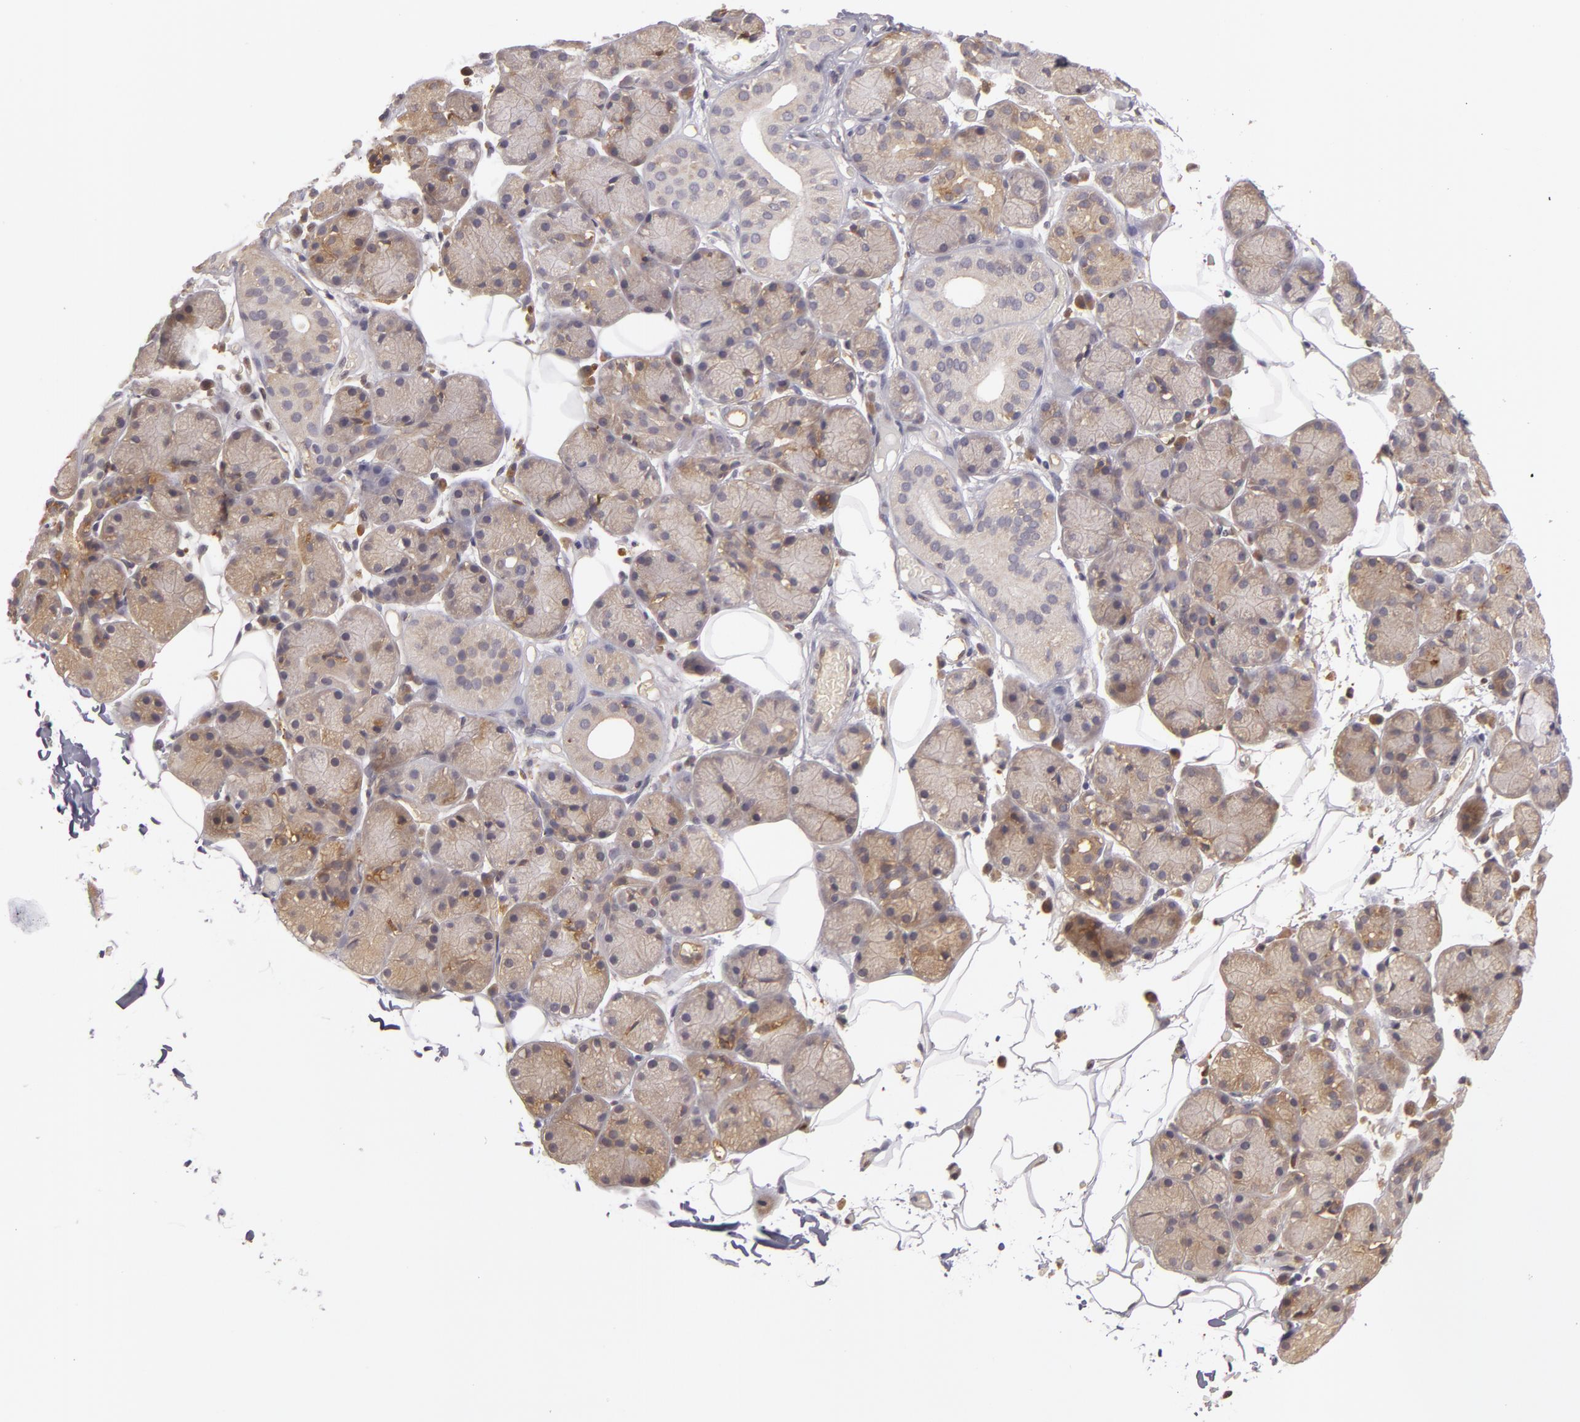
{"staining": {"intensity": "weak", "quantity": "<25%", "location": "cytoplasmic/membranous"}, "tissue": "salivary gland", "cell_type": "Glandular cells", "image_type": "normal", "snomed": [{"axis": "morphology", "description": "Normal tissue, NOS"}, {"axis": "topography", "description": "Salivary gland"}], "caption": "Immunohistochemical staining of benign human salivary gland exhibits no significant expression in glandular cells.", "gene": "ZNF229", "patient": {"sex": "male", "age": 54}}